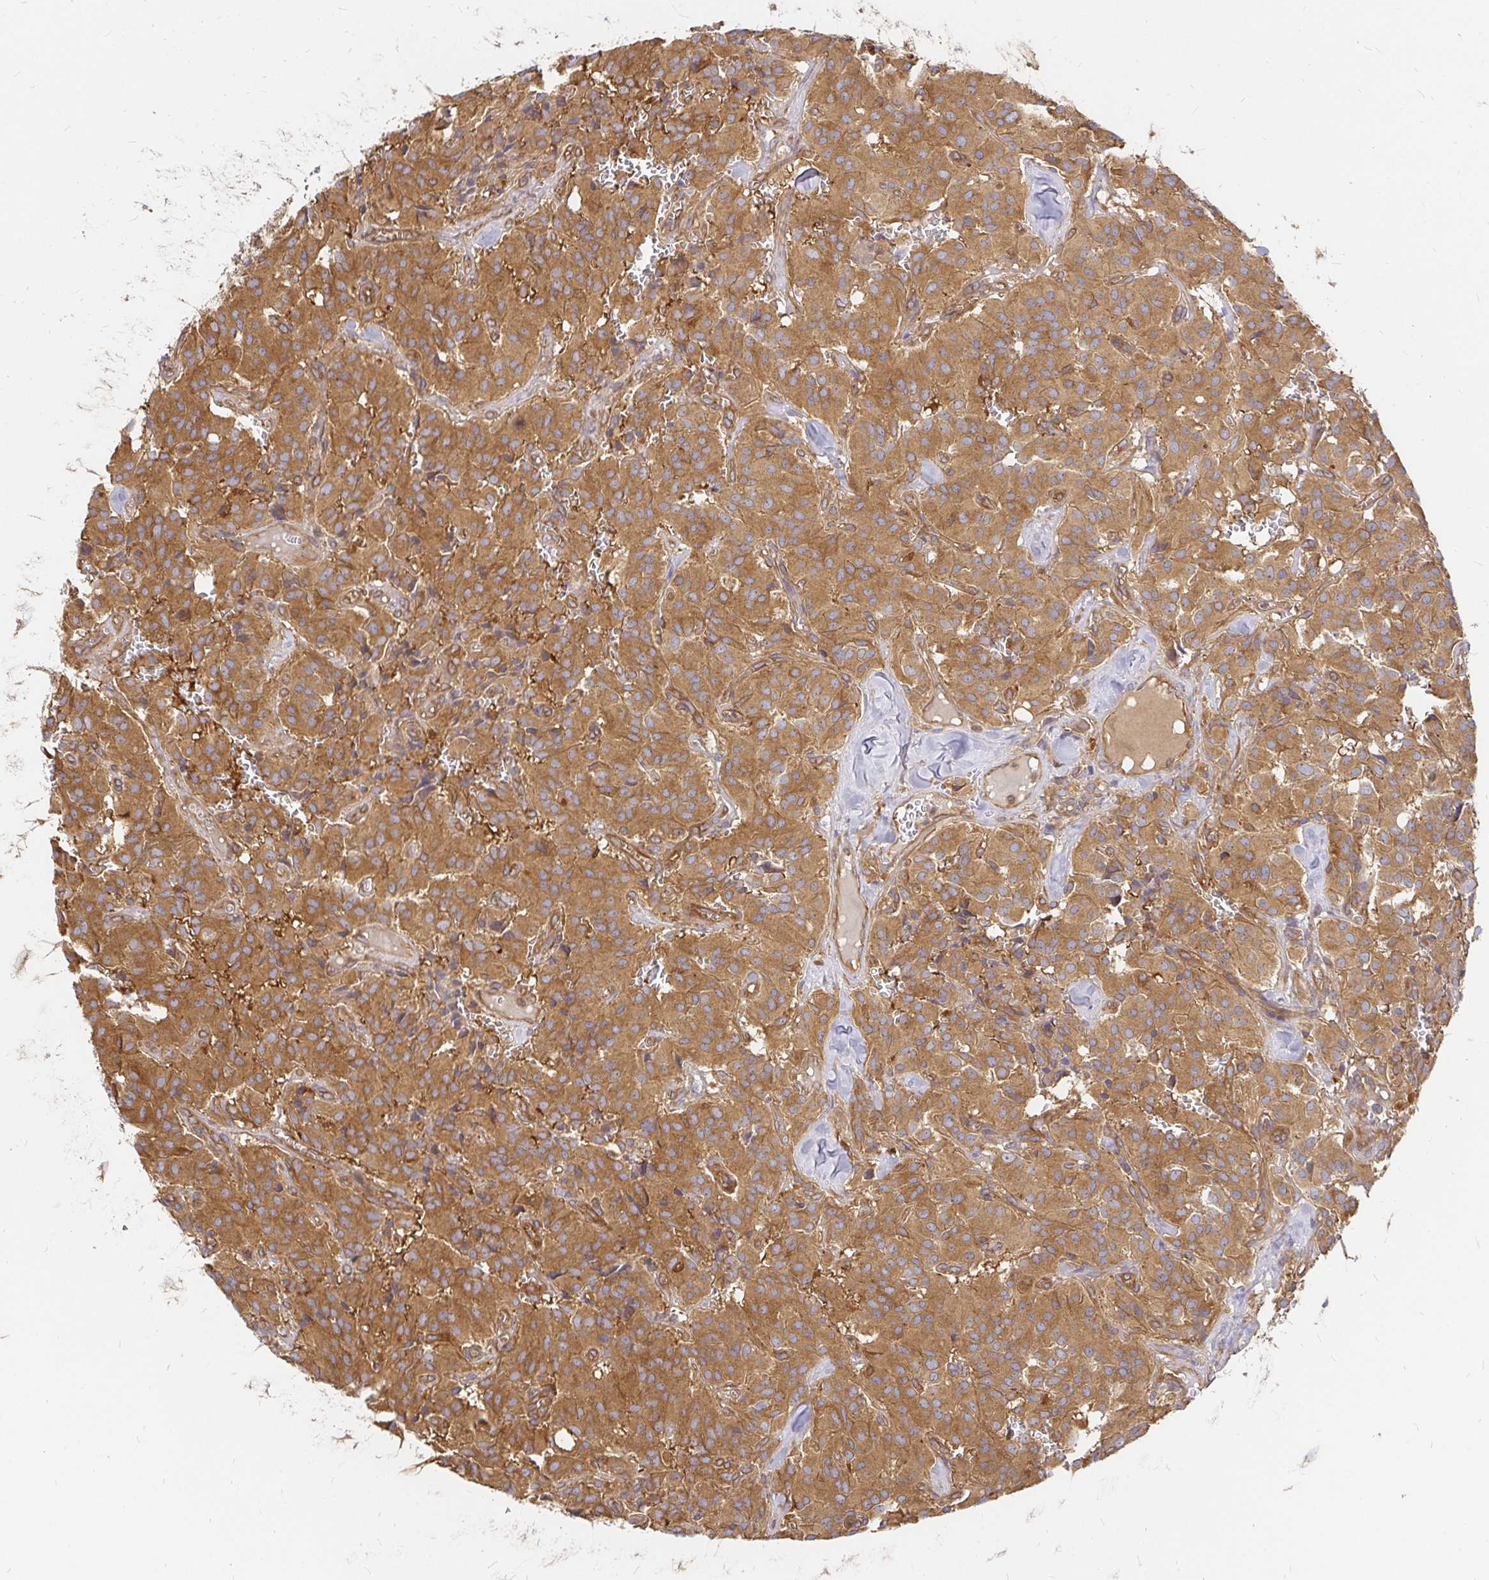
{"staining": {"intensity": "moderate", "quantity": ">75%", "location": "cytoplasmic/membranous"}, "tissue": "glioma", "cell_type": "Tumor cells", "image_type": "cancer", "snomed": [{"axis": "morphology", "description": "Glioma, malignant, Low grade"}, {"axis": "topography", "description": "Brain"}], "caption": "Immunohistochemical staining of malignant low-grade glioma exhibits medium levels of moderate cytoplasmic/membranous expression in approximately >75% of tumor cells.", "gene": "KIF5B", "patient": {"sex": "male", "age": 42}}